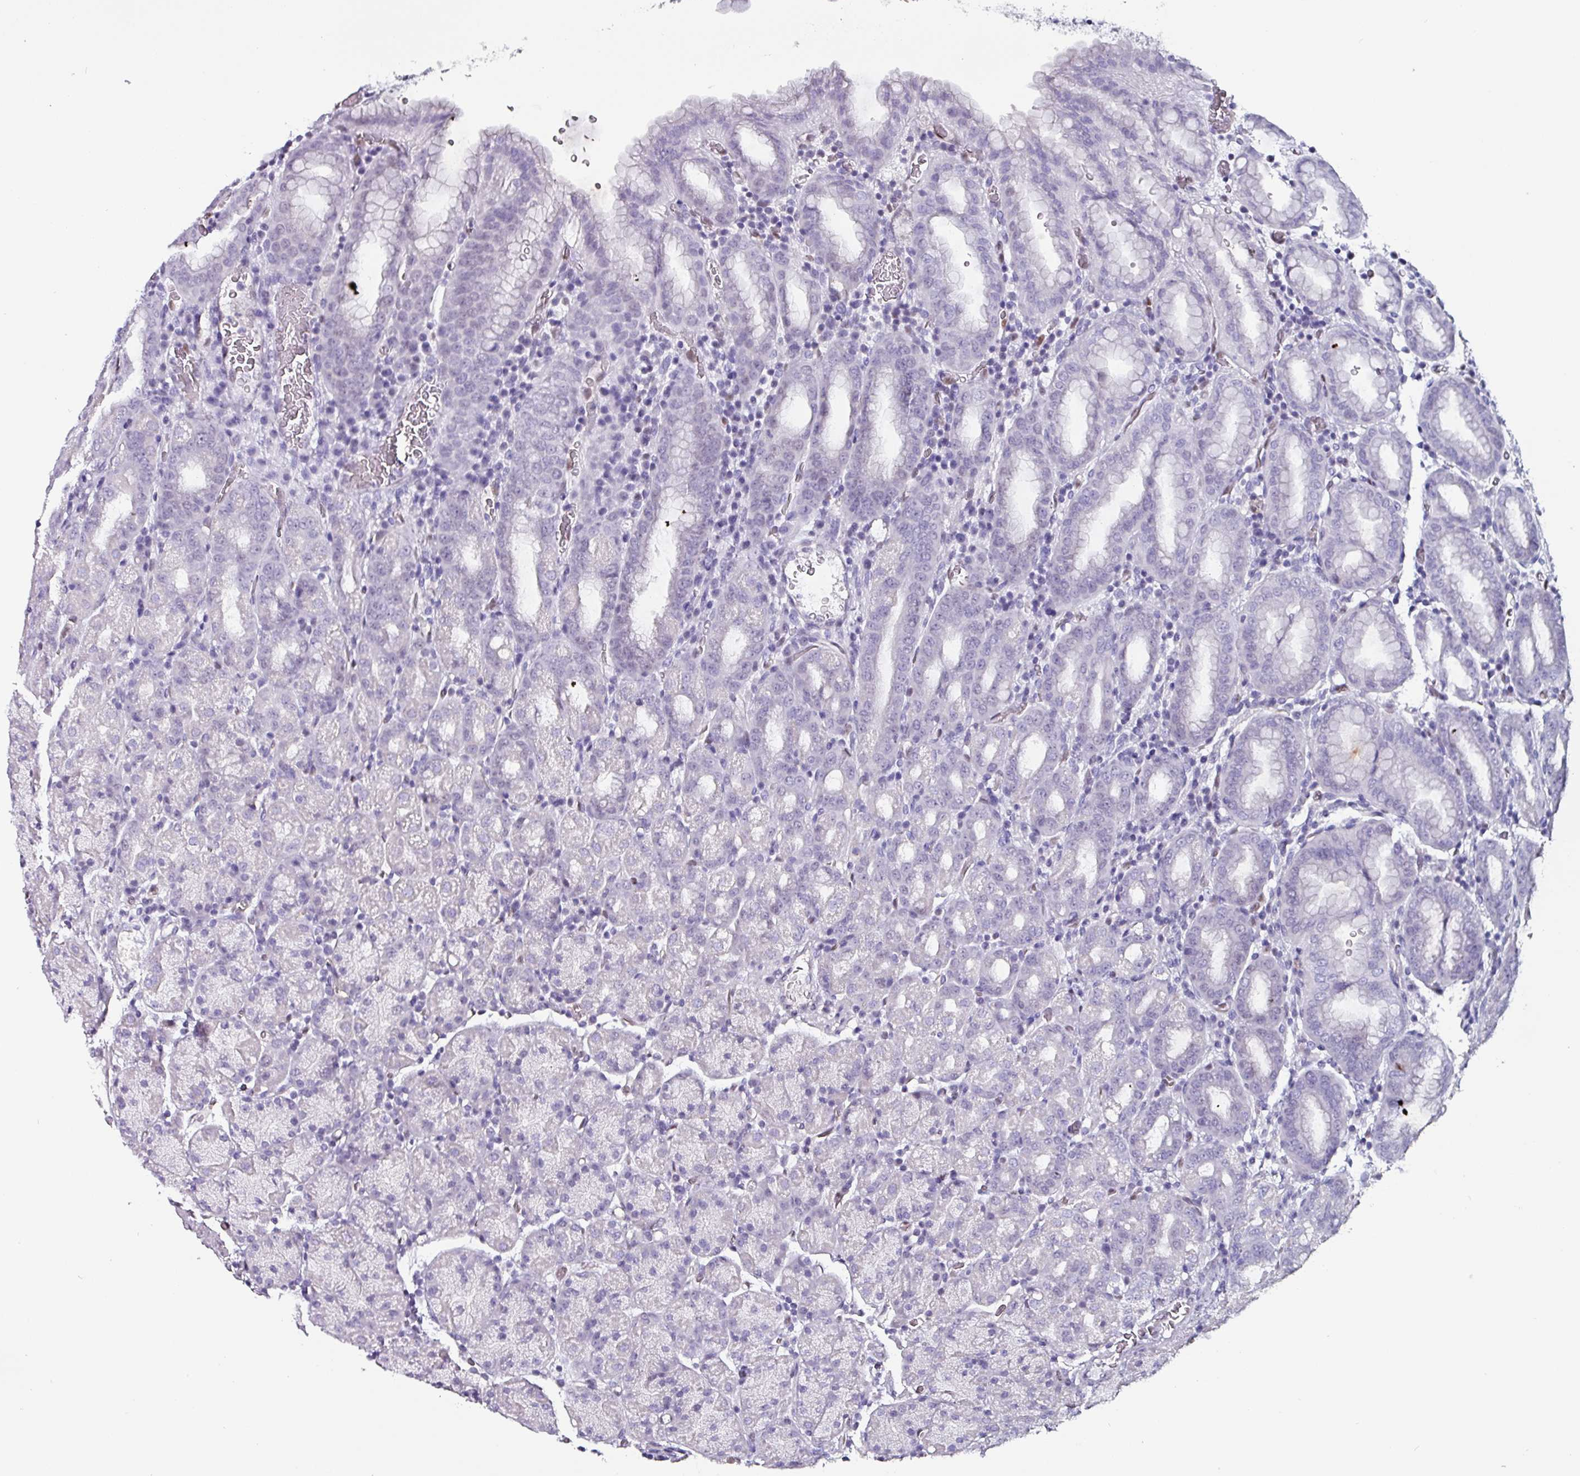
{"staining": {"intensity": "negative", "quantity": "none", "location": "none"}, "tissue": "stomach", "cell_type": "Glandular cells", "image_type": "normal", "snomed": [{"axis": "morphology", "description": "Normal tissue, NOS"}, {"axis": "topography", "description": "Stomach, upper"}, {"axis": "topography", "description": "Stomach, lower"}, {"axis": "topography", "description": "Small intestine"}], "caption": "Immunohistochemistry (IHC) micrograph of normal stomach stained for a protein (brown), which displays no expression in glandular cells.", "gene": "ZNF816", "patient": {"sex": "male", "age": 68}}